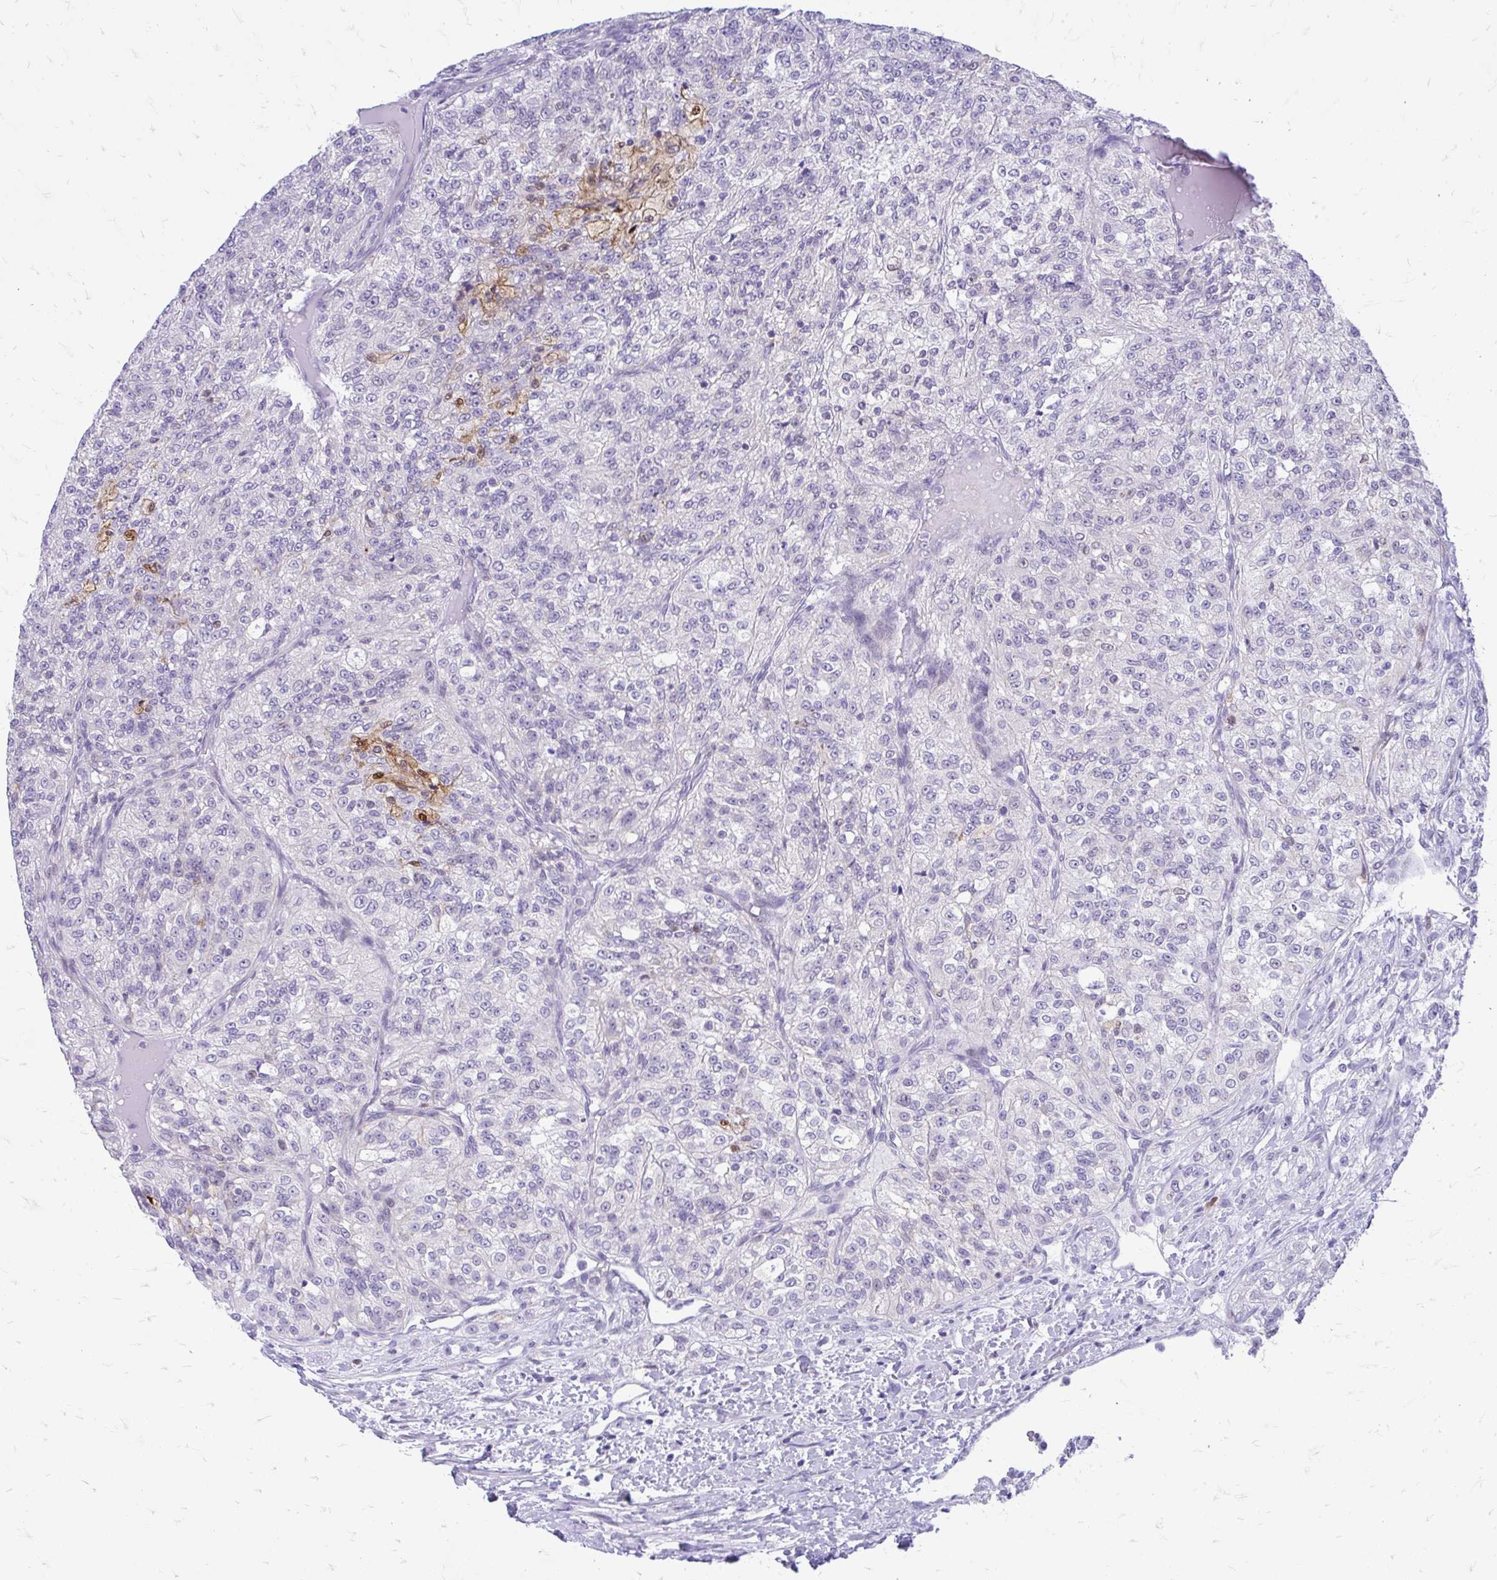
{"staining": {"intensity": "moderate", "quantity": "<25%", "location": "cytoplasmic/membranous,nuclear"}, "tissue": "renal cancer", "cell_type": "Tumor cells", "image_type": "cancer", "snomed": [{"axis": "morphology", "description": "Adenocarcinoma, NOS"}, {"axis": "topography", "description": "Kidney"}], "caption": "Immunohistochemistry (DAB) staining of human renal adenocarcinoma displays moderate cytoplasmic/membranous and nuclear protein expression in approximately <25% of tumor cells. (brown staining indicates protein expression, while blue staining denotes nuclei).", "gene": "GLB1L2", "patient": {"sex": "female", "age": 63}}